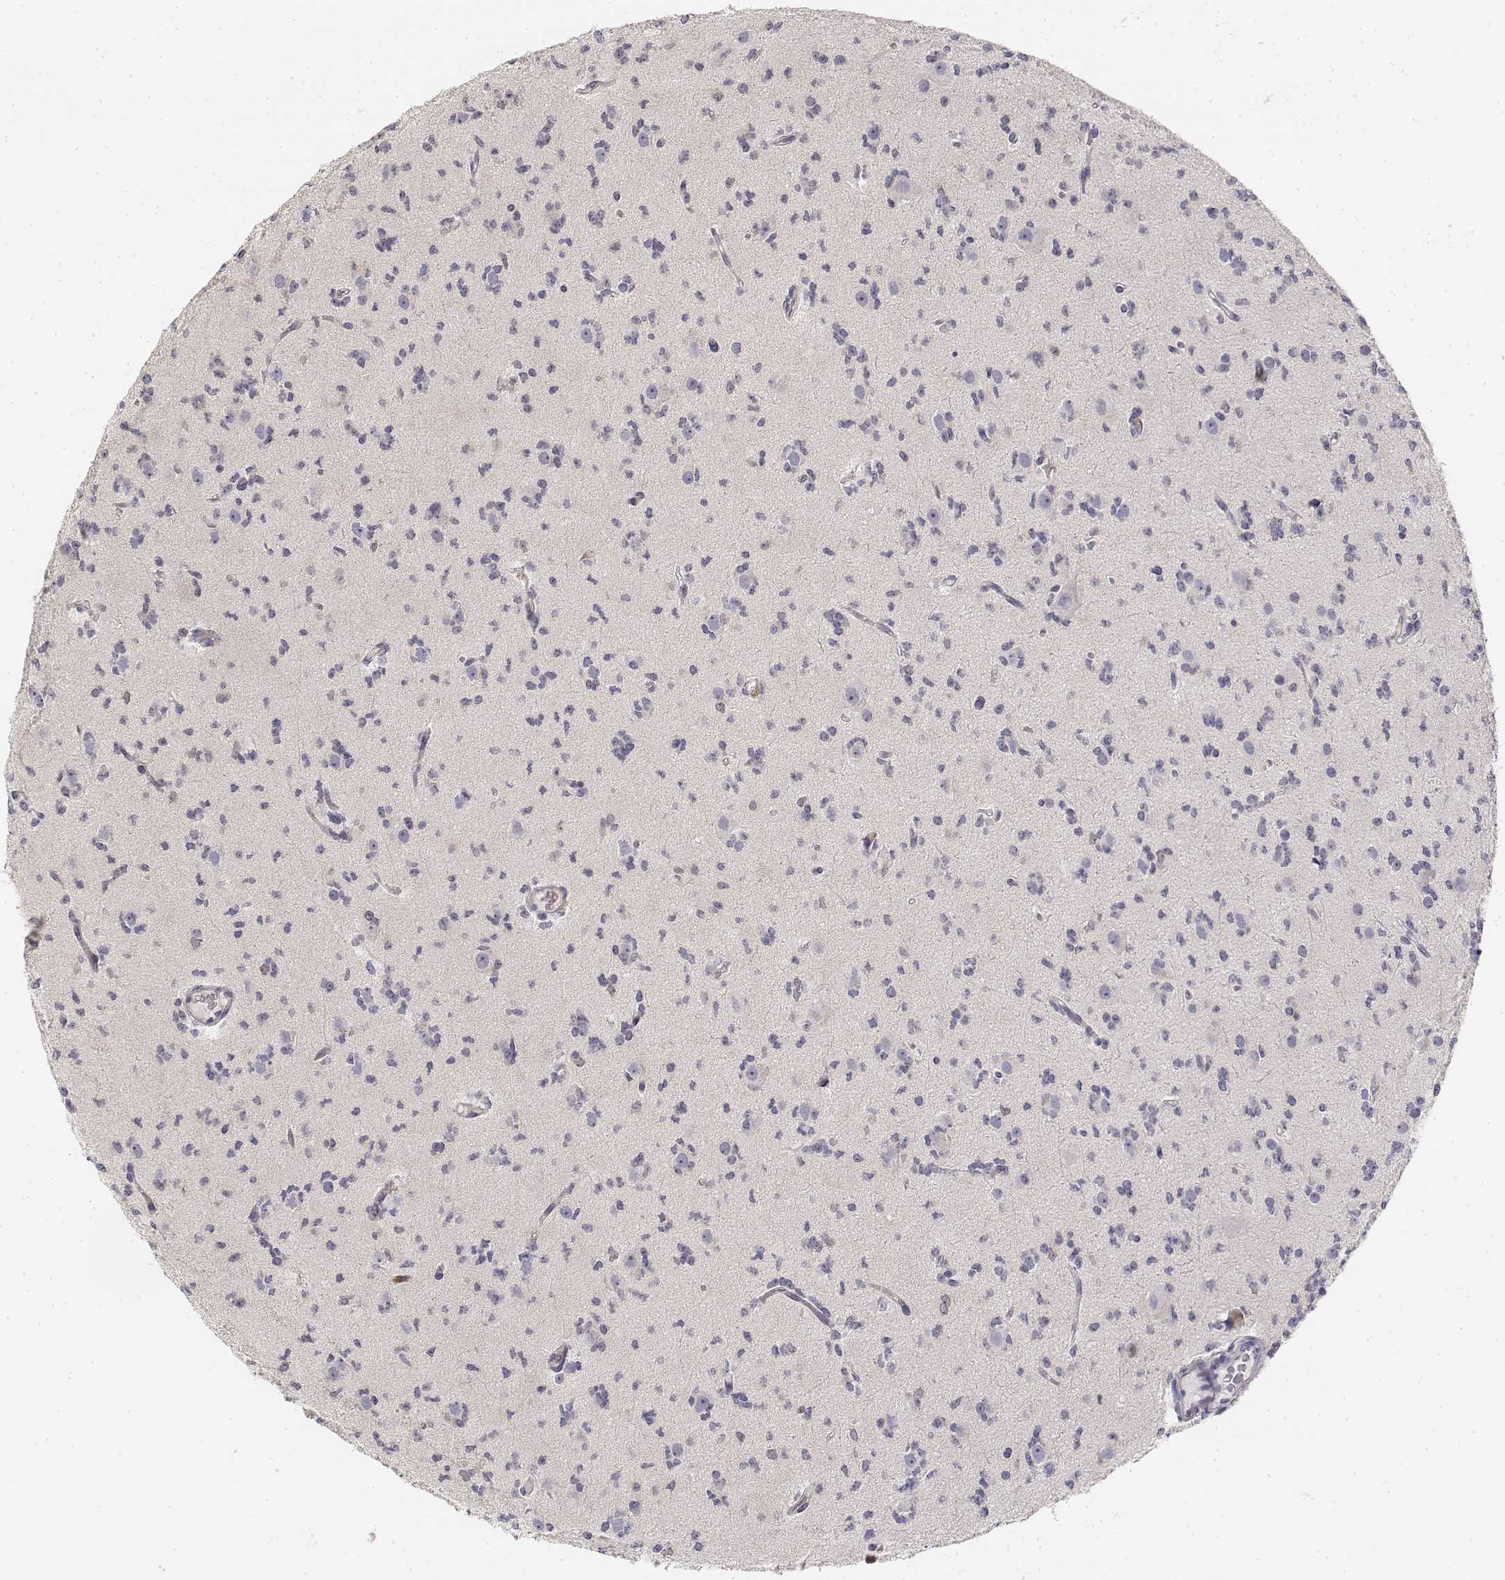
{"staining": {"intensity": "negative", "quantity": "none", "location": "none"}, "tissue": "glioma", "cell_type": "Tumor cells", "image_type": "cancer", "snomed": [{"axis": "morphology", "description": "Glioma, malignant, Low grade"}, {"axis": "topography", "description": "Brain"}], "caption": "Glioma stained for a protein using immunohistochemistry demonstrates no positivity tumor cells.", "gene": "GLIPR1L2", "patient": {"sex": "male", "age": 27}}